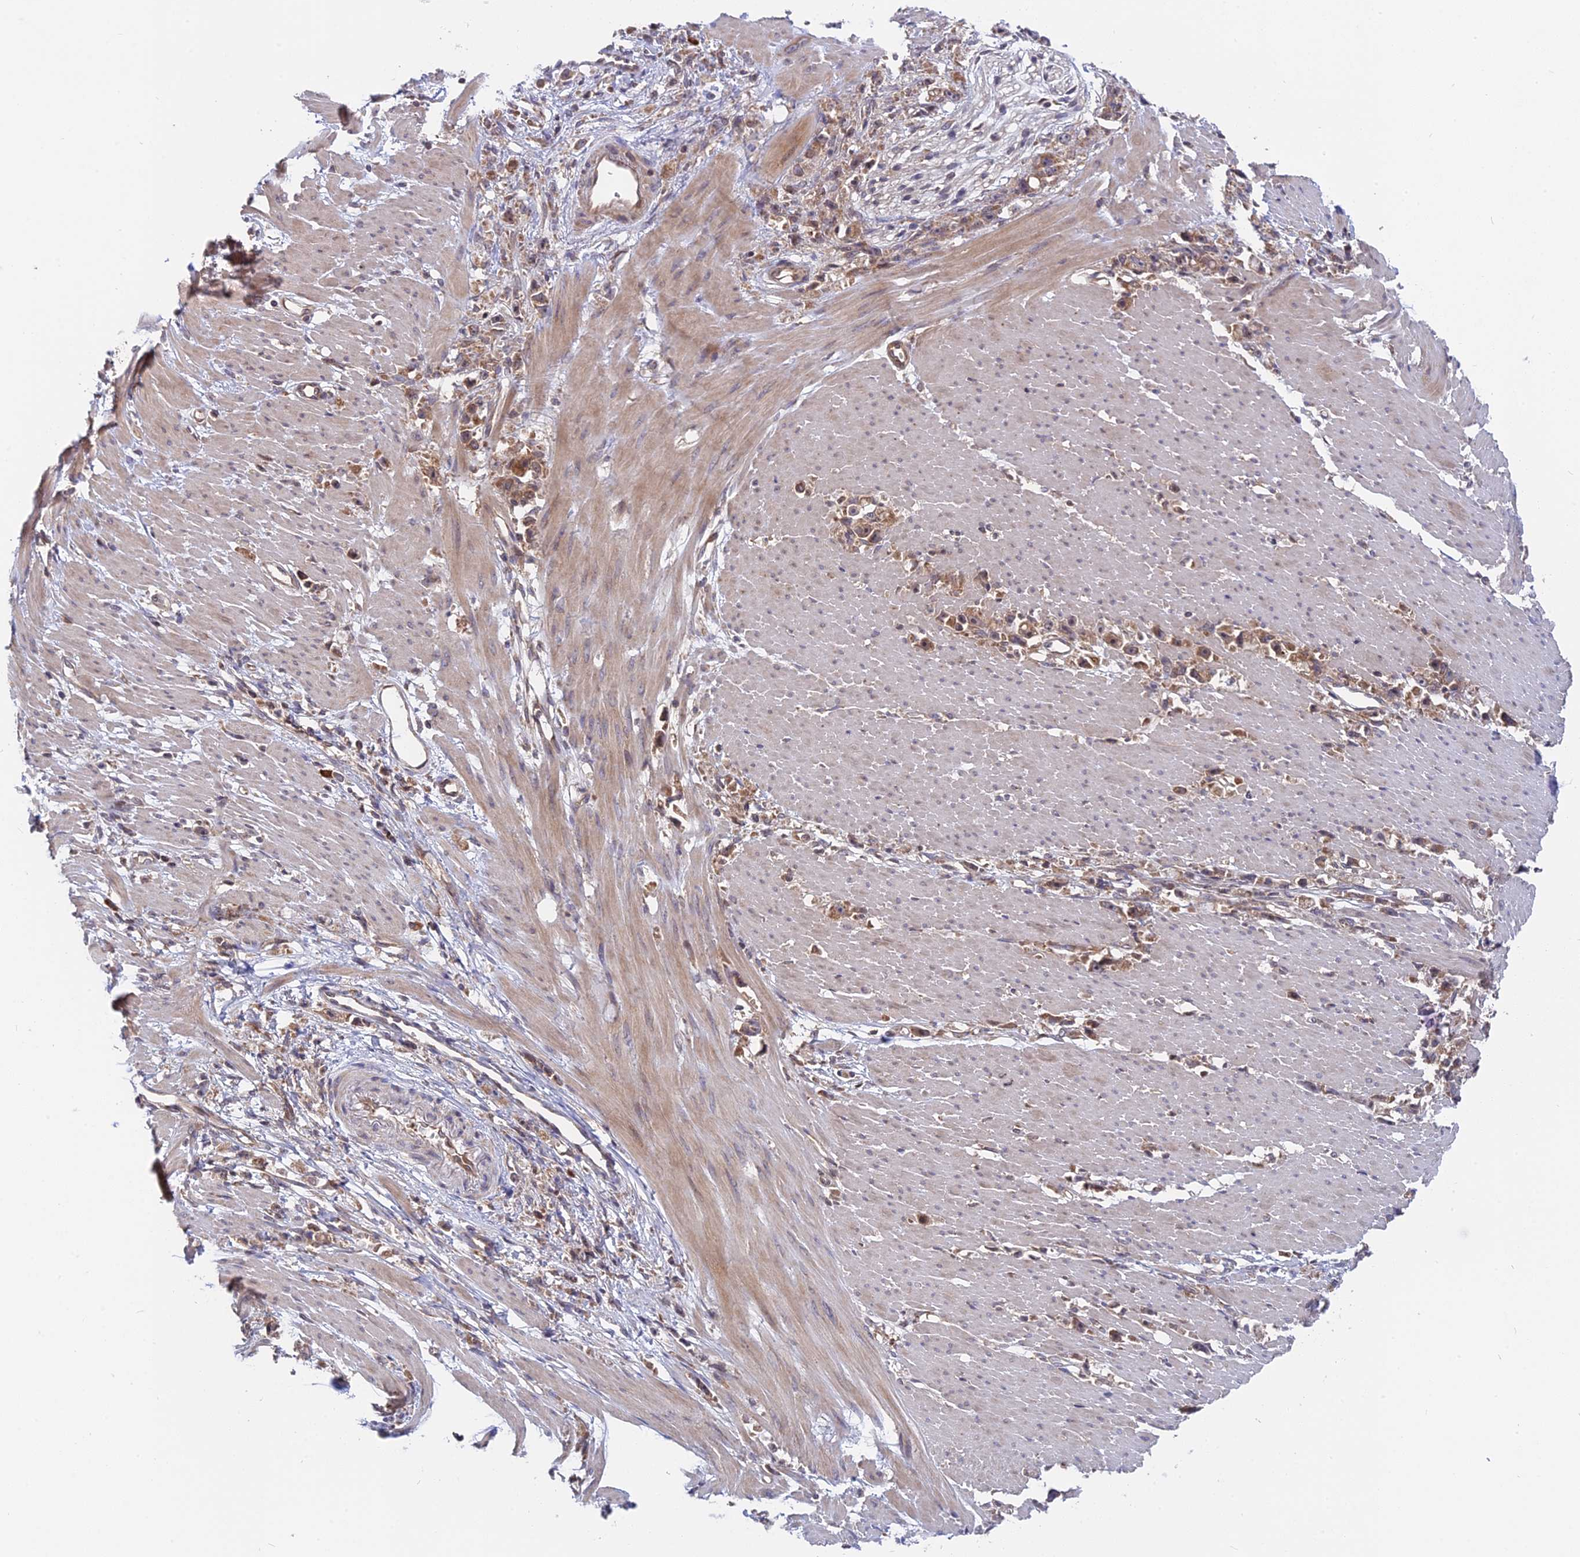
{"staining": {"intensity": "moderate", "quantity": ">75%", "location": "cytoplasmic/membranous"}, "tissue": "stomach cancer", "cell_type": "Tumor cells", "image_type": "cancer", "snomed": [{"axis": "morphology", "description": "Adenocarcinoma, NOS"}, {"axis": "topography", "description": "Stomach"}], "caption": "DAB immunohistochemical staining of stomach adenocarcinoma shows moderate cytoplasmic/membranous protein positivity in approximately >75% of tumor cells.", "gene": "IL21R", "patient": {"sex": "female", "age": 59}}